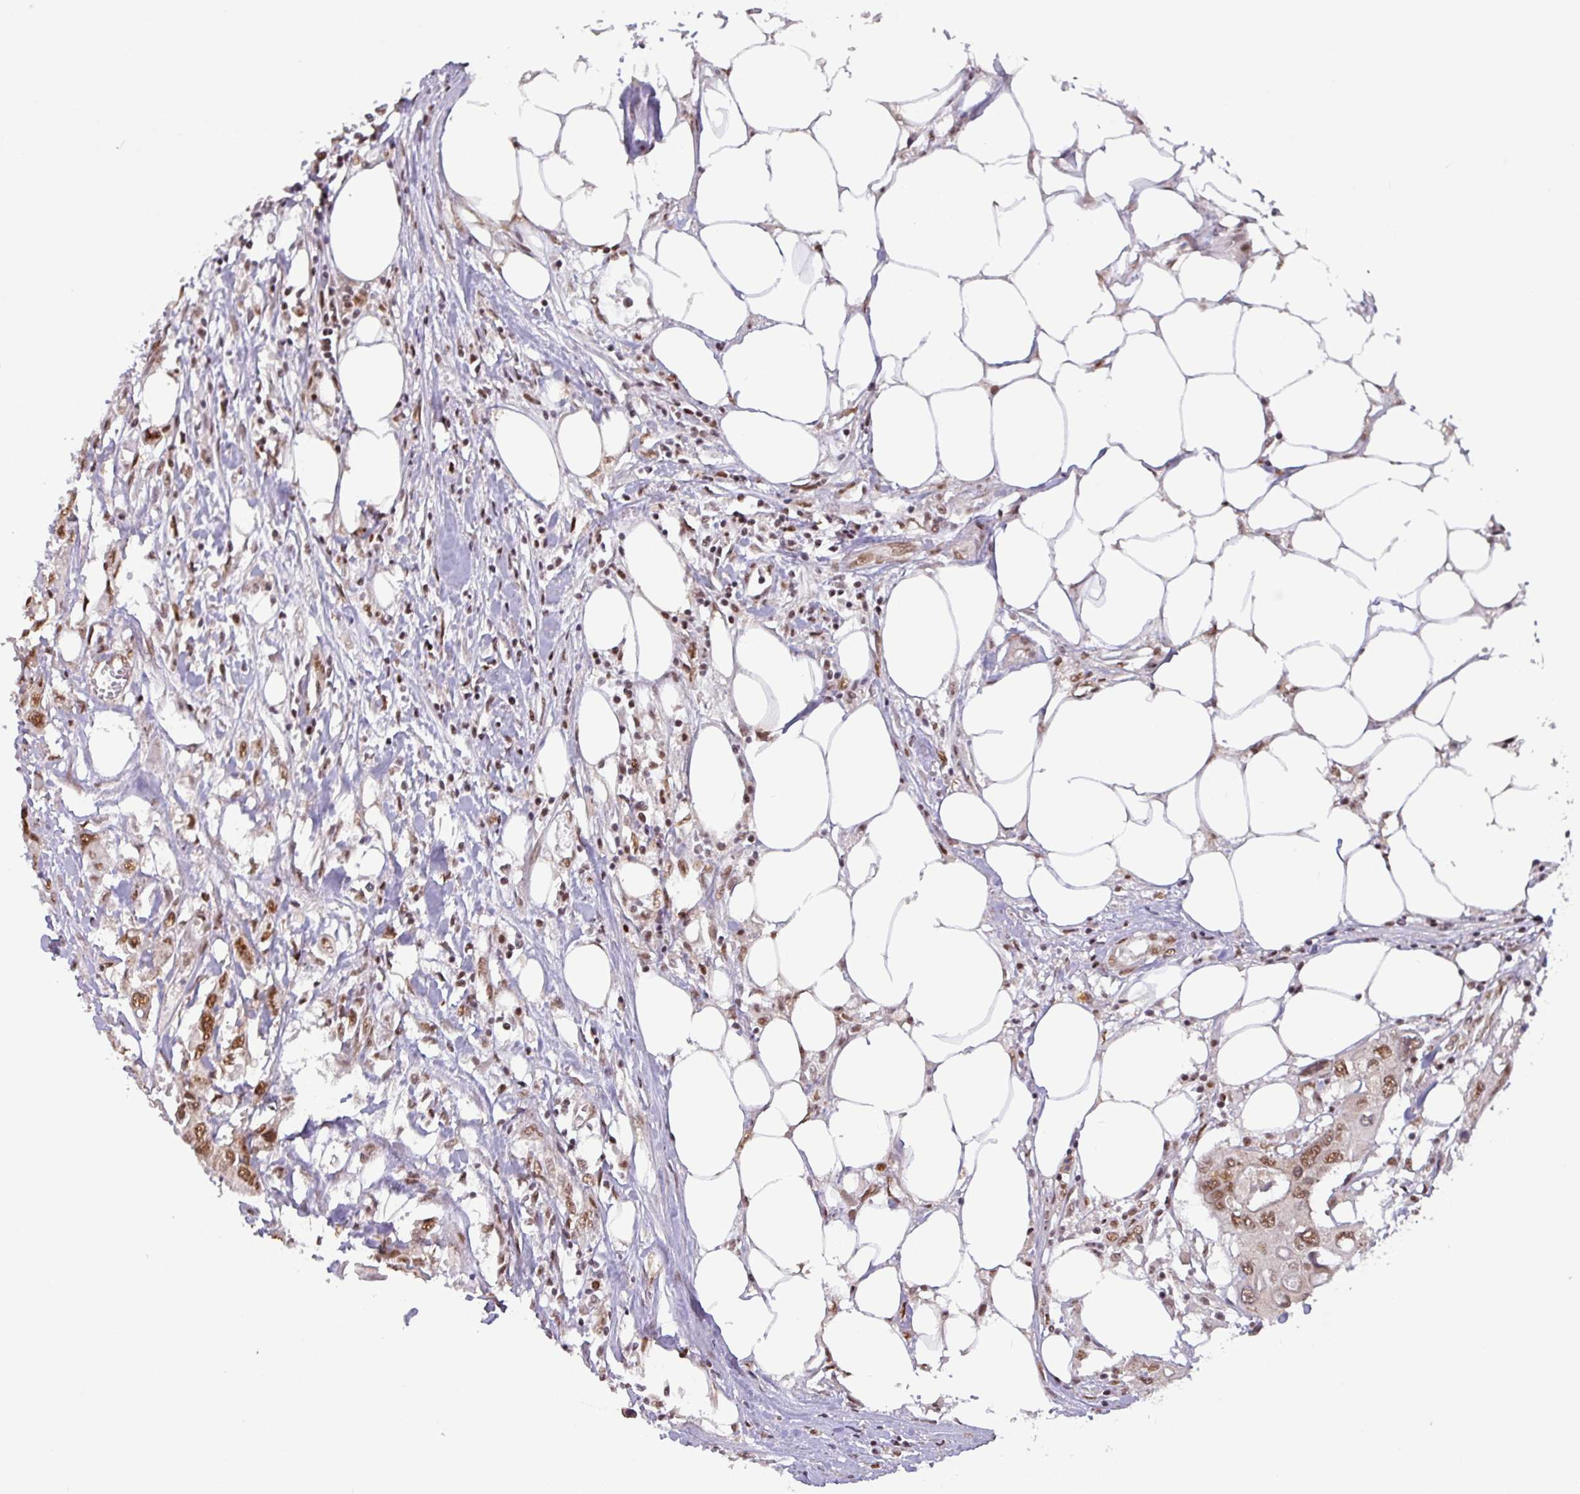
{"staining": {"intensity": "moderate", "quantity": ">75%", "location": "nuclear"}, "tissue": "colorectal cancer", "cell_type": "Tumor cells", "image_type": "cancer", "snomed": [{"axis": "morphology", "description": "Adenocarcinoma, NOS"}, {"axis": "topography", "description": "Colon"}], "caption": "Immunohistochemistry photomicrograph of neoplastic tissue: colorectal adenocarcinoma stained using immunohistochemistry (IHC) displays medium levels of moderate protein expression localized specifically in the nuclear of tumor cells, appearing as a nuclear brown color.", "gene": "SRSF2", "patient": {"sex": "male", "age": 77}}